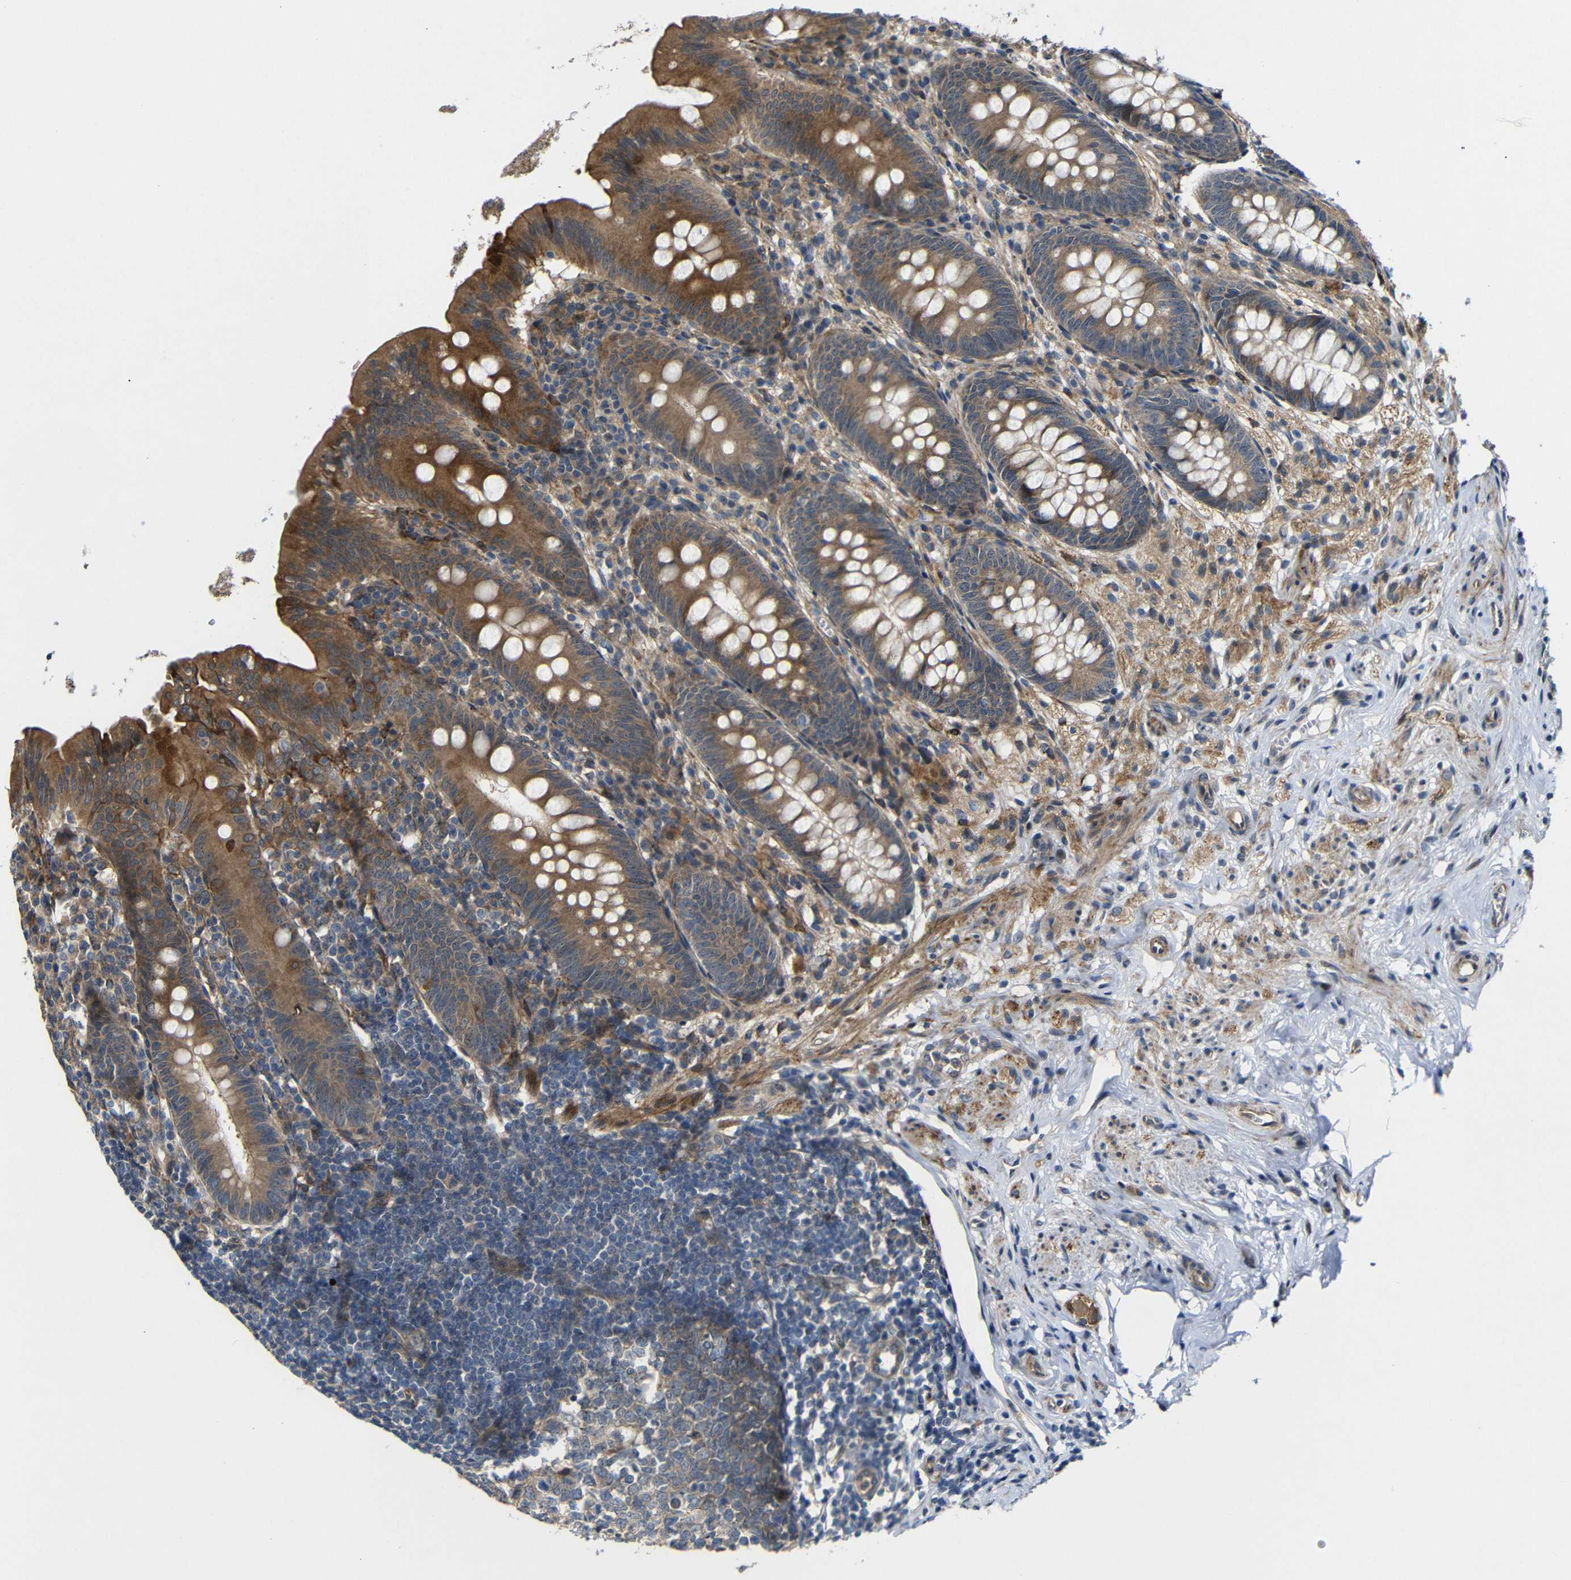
{"staining": {"intensity": "moderate", "quantity": ">75%", "location": "cytoplasmic/membranous"}, "tissue": "appendix", "cell_type": "Glandular cells", "image_type": "normal", "snomed": [{"axis": "morphology", "description": "Normal tissue, NOS"}, {"axis": "topography", "description": "Appendix"}], "caption": "Appendix stained with DAB immunohistochemistry (IHC) demonstrates medium levels of moderate cytoplasmic/membranous expression in about >75% of glandular cells.", "gene": "P3H2", "patient": {"sex": "male", "age": 56}}